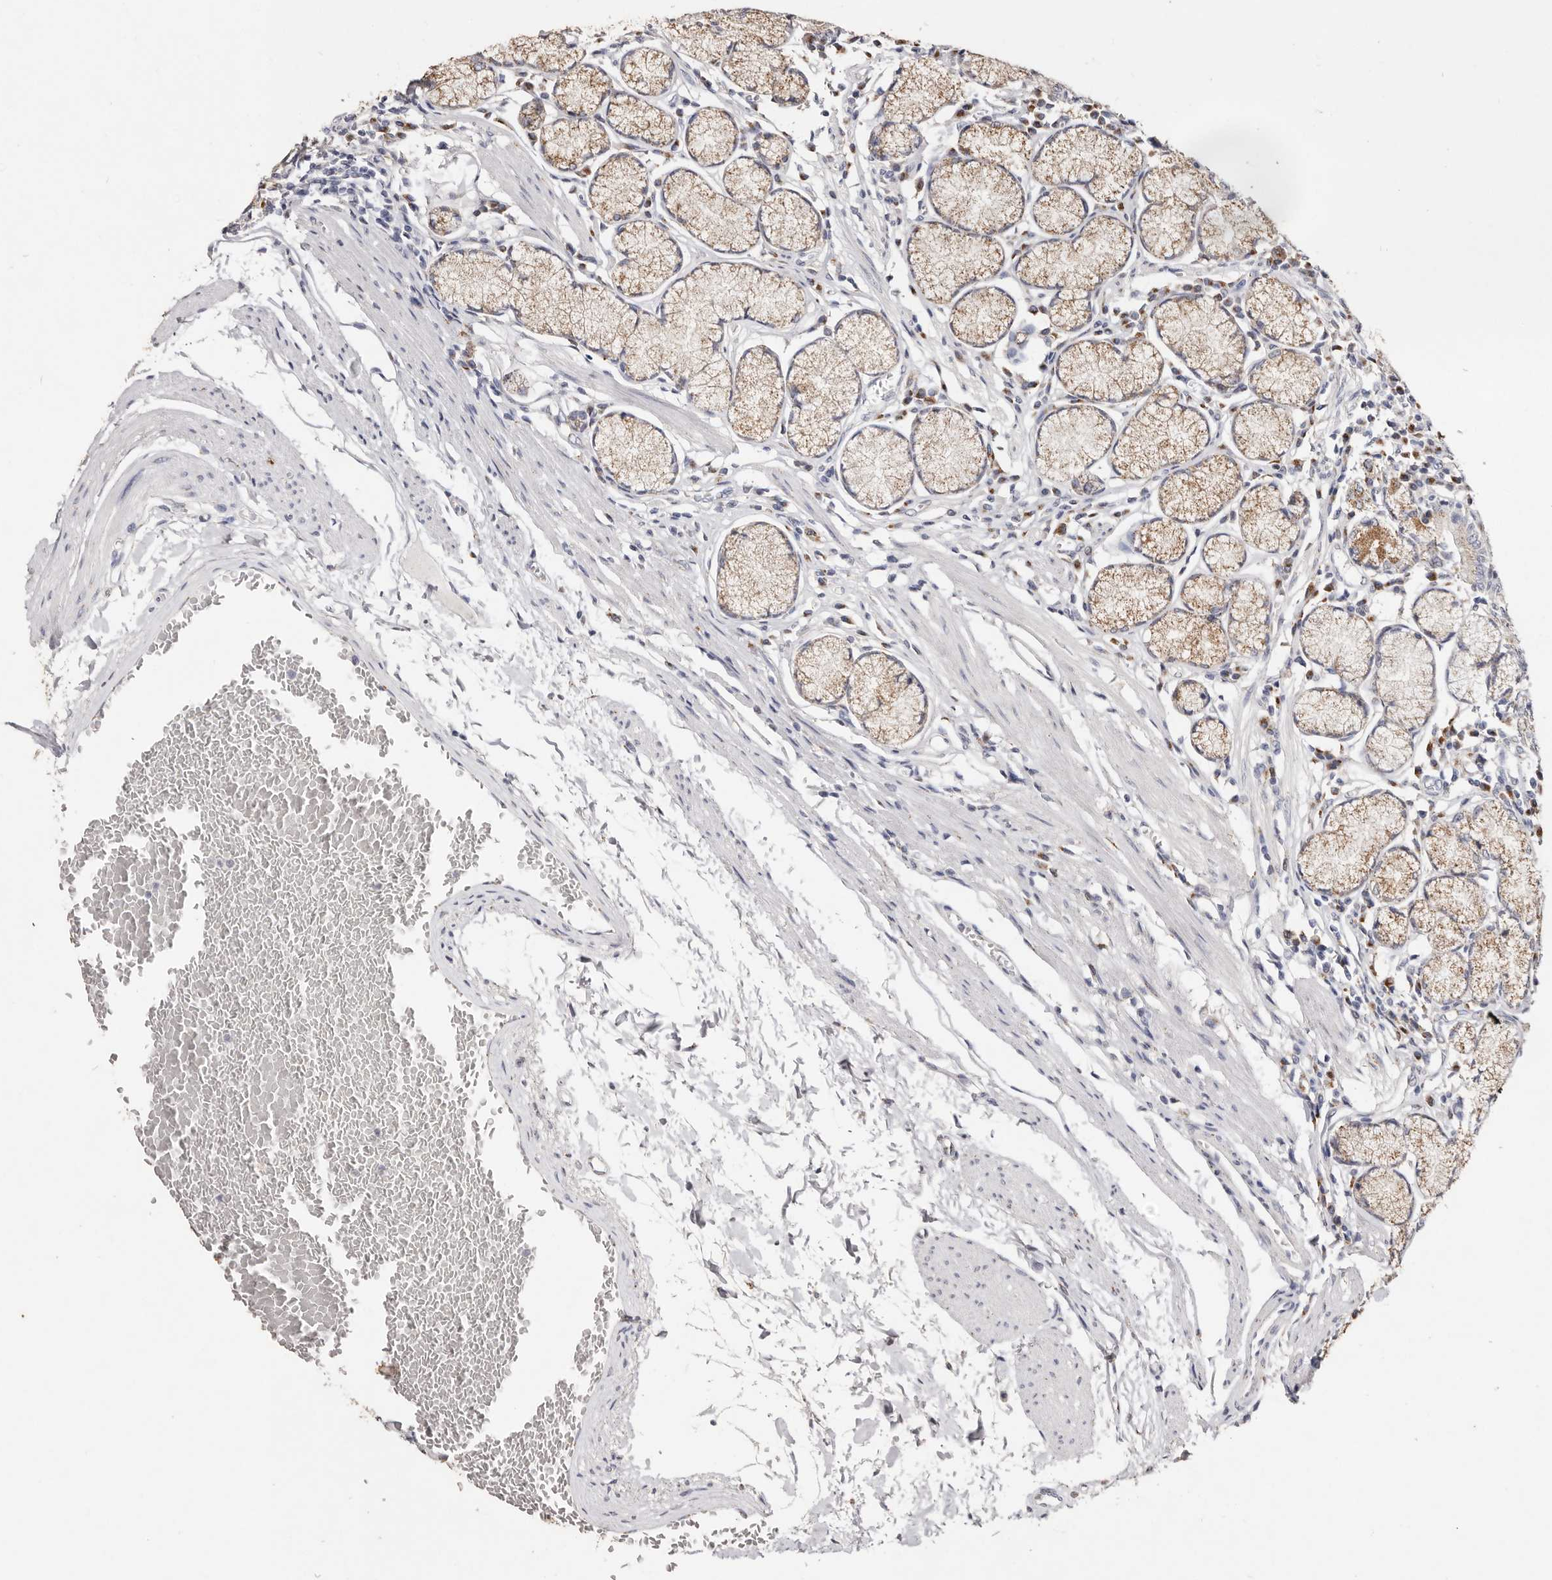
{"staining": {"intensity": "moderate", "quantity": "25%-75%", "location": "cytoplasmic/membranous"}, "tissue": "stomach", "cell_type": "Glandular cells", "image_type": "normal", "snomed": [{"axis": "morphology", "description": "Normal tissue, NOS"}, {"axis": "topography", "description": "Stomach"}], "caption": "This micrograph exhibits normal stomach stained with immunohistochemistry (IHC) to label a protein in brown. The cytoplasmic/membranous of glandular cells show moderate positivity for the protein. Nuclei are counter-stained blue.", "gene": "LGALS7B", "patient": {"sex": "male", "age": 55}}